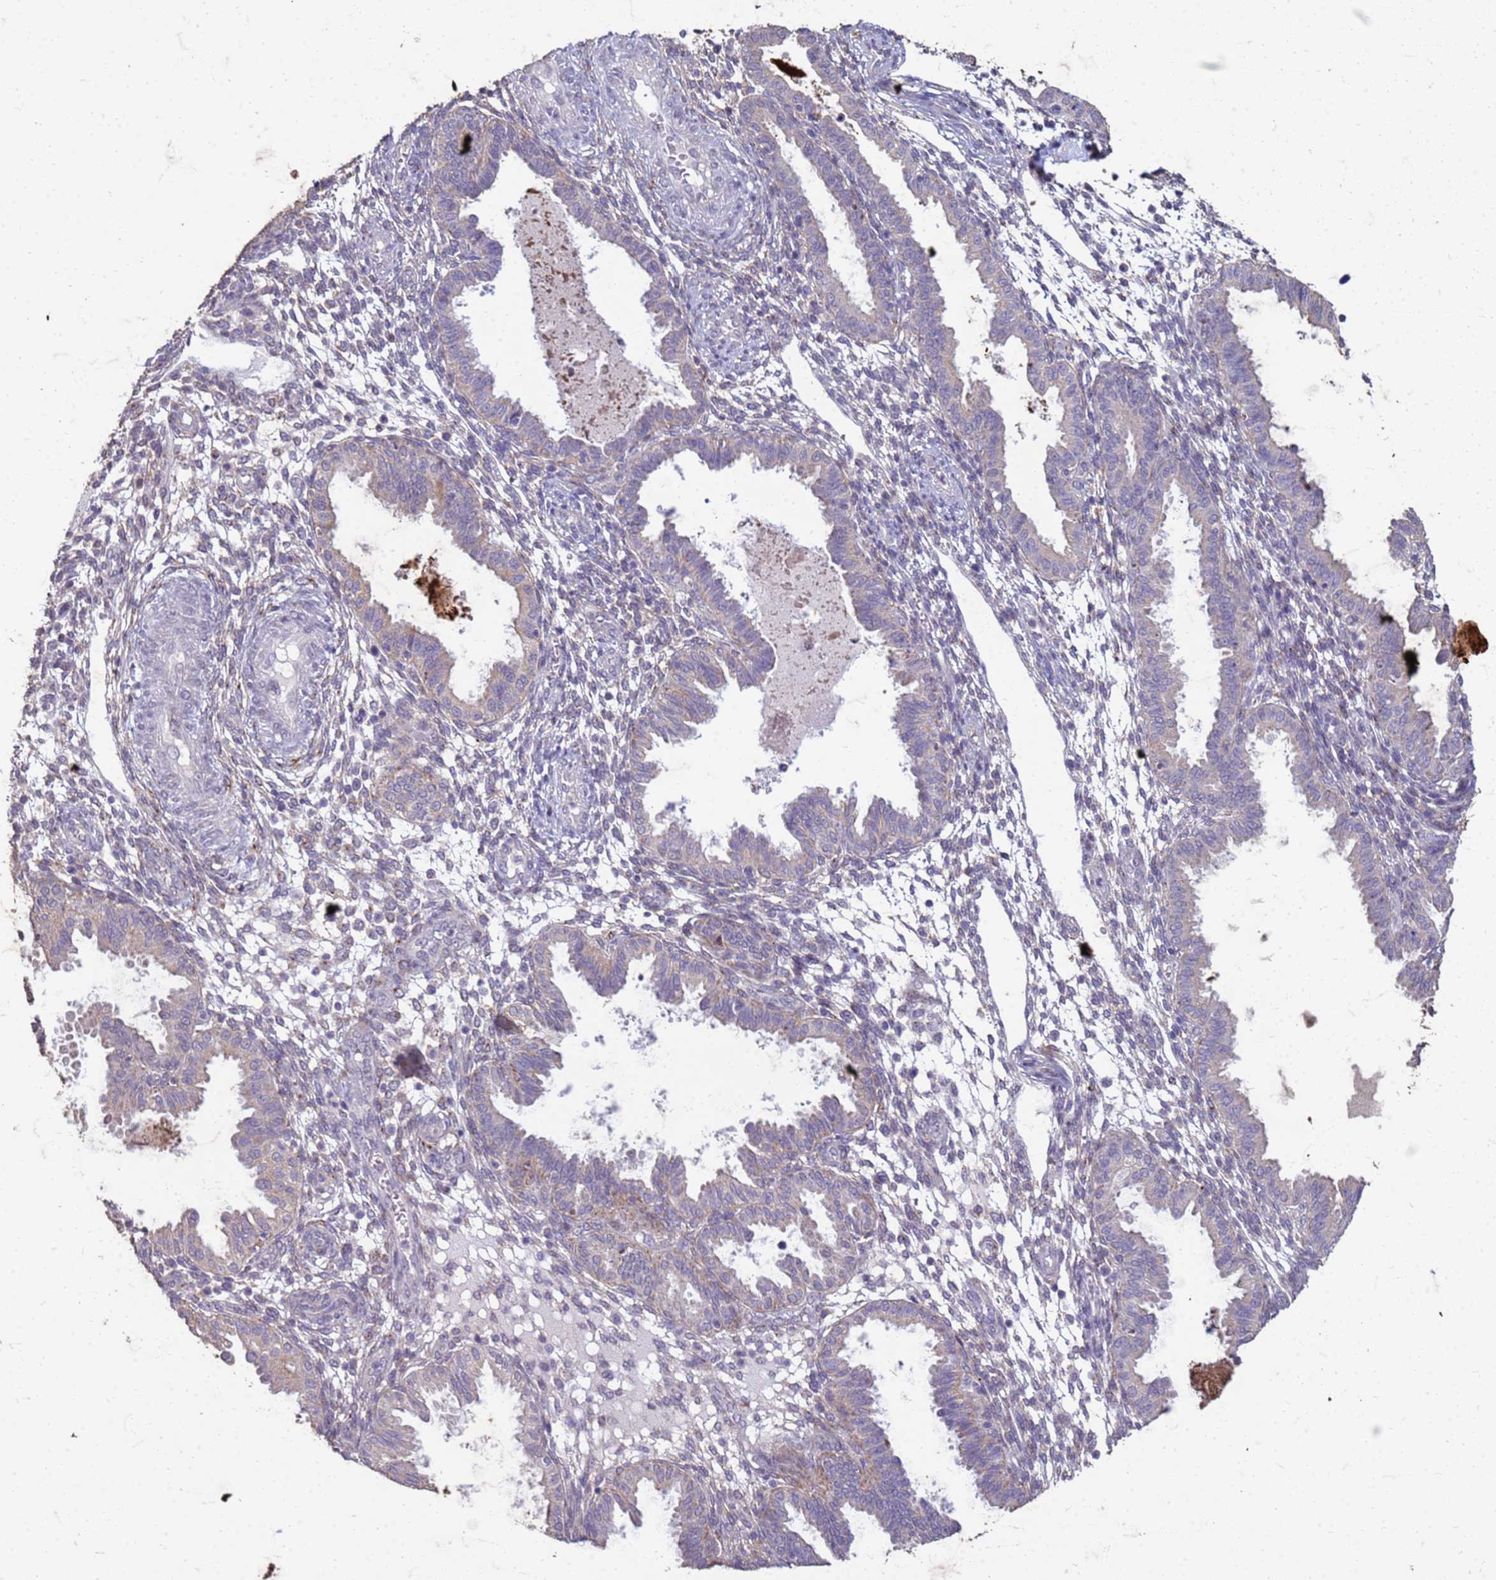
{"staining": {"intensity": "negative", "quantity": "none", "location": "none"}, "tissue": "endometrium", "cell_type": "Cells in endometrial stroma", "image_type": "normal", "snomed": [{"axis": "morphology", "description": "Normal tissue, NOS"}, {"axis": "topography", "description": "Endometrium"}], "caption": "A high-resolution image shows immunohistochemistry staining of normal endometrium, which demonstrates no significant expression in cells in endometrial stroma.", "gene": "SLC25A15", "patient": {"sex": "female", "age": 33}}